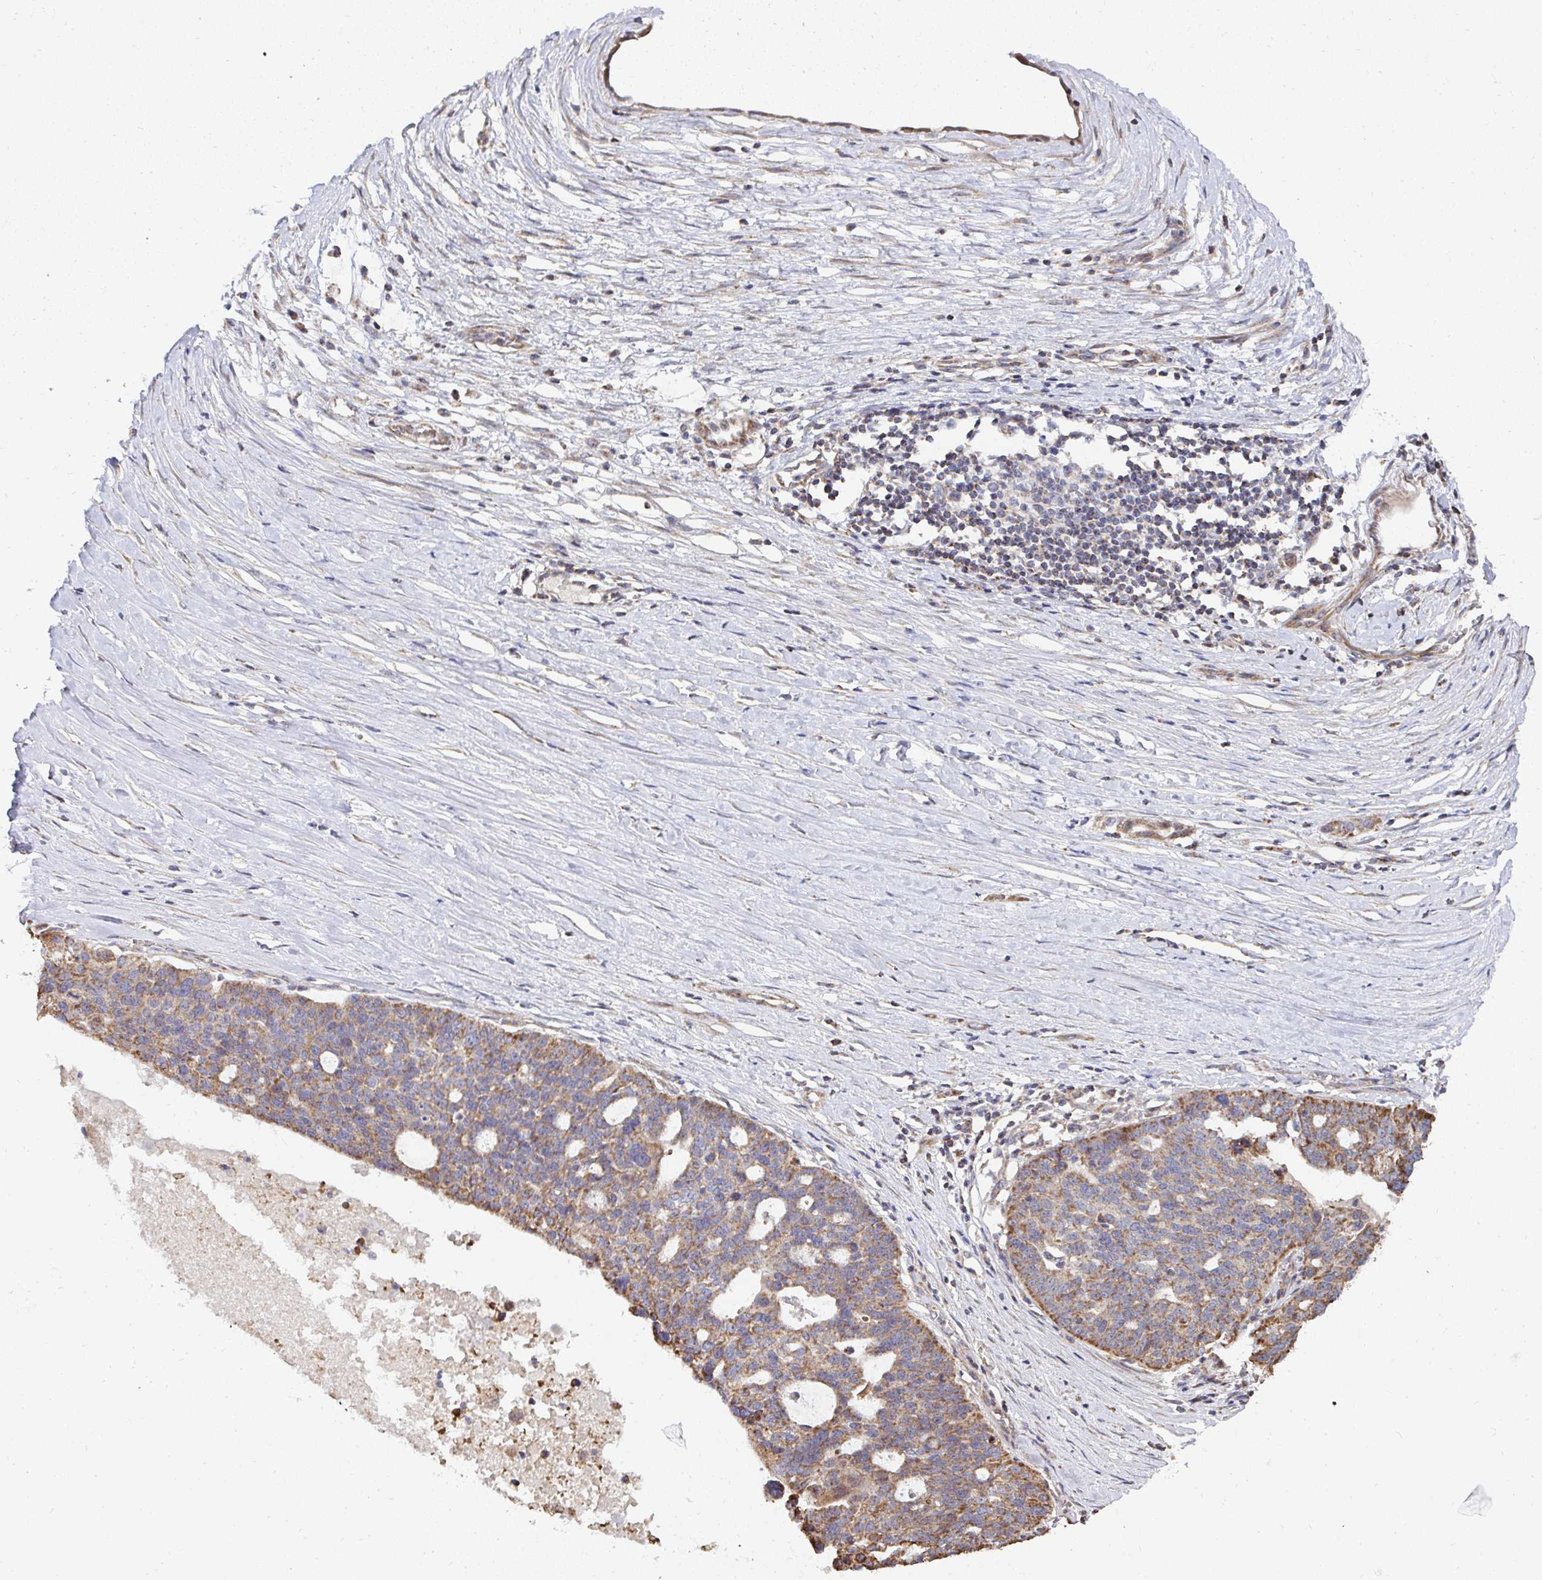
{"staining": {"intensity": "moderate", "quantity": ">75%", "location": "cytoplasmic/membranous"}, "tissue": "ovarian cancer", "cell_type": "Tumor cells", "image_type": "cancer", "snomed": [{"axis": "morphology", "description": "Cystadenocarcinoma, serous, NOS"}, {"axis": "topography", "description": "Ovary"}], "caption": "Immunohistochemistry of ovarian cancer (serous cystadenocarcinoma) exhibits medium levels of moderate cytoplasmic/membranous expression in about >75% of tumor cells. (DAB IHC with brightfield microscopy, high magnification).", "gene": "AGTPBP1", "patient": {"sex": "female", "age": 59}}